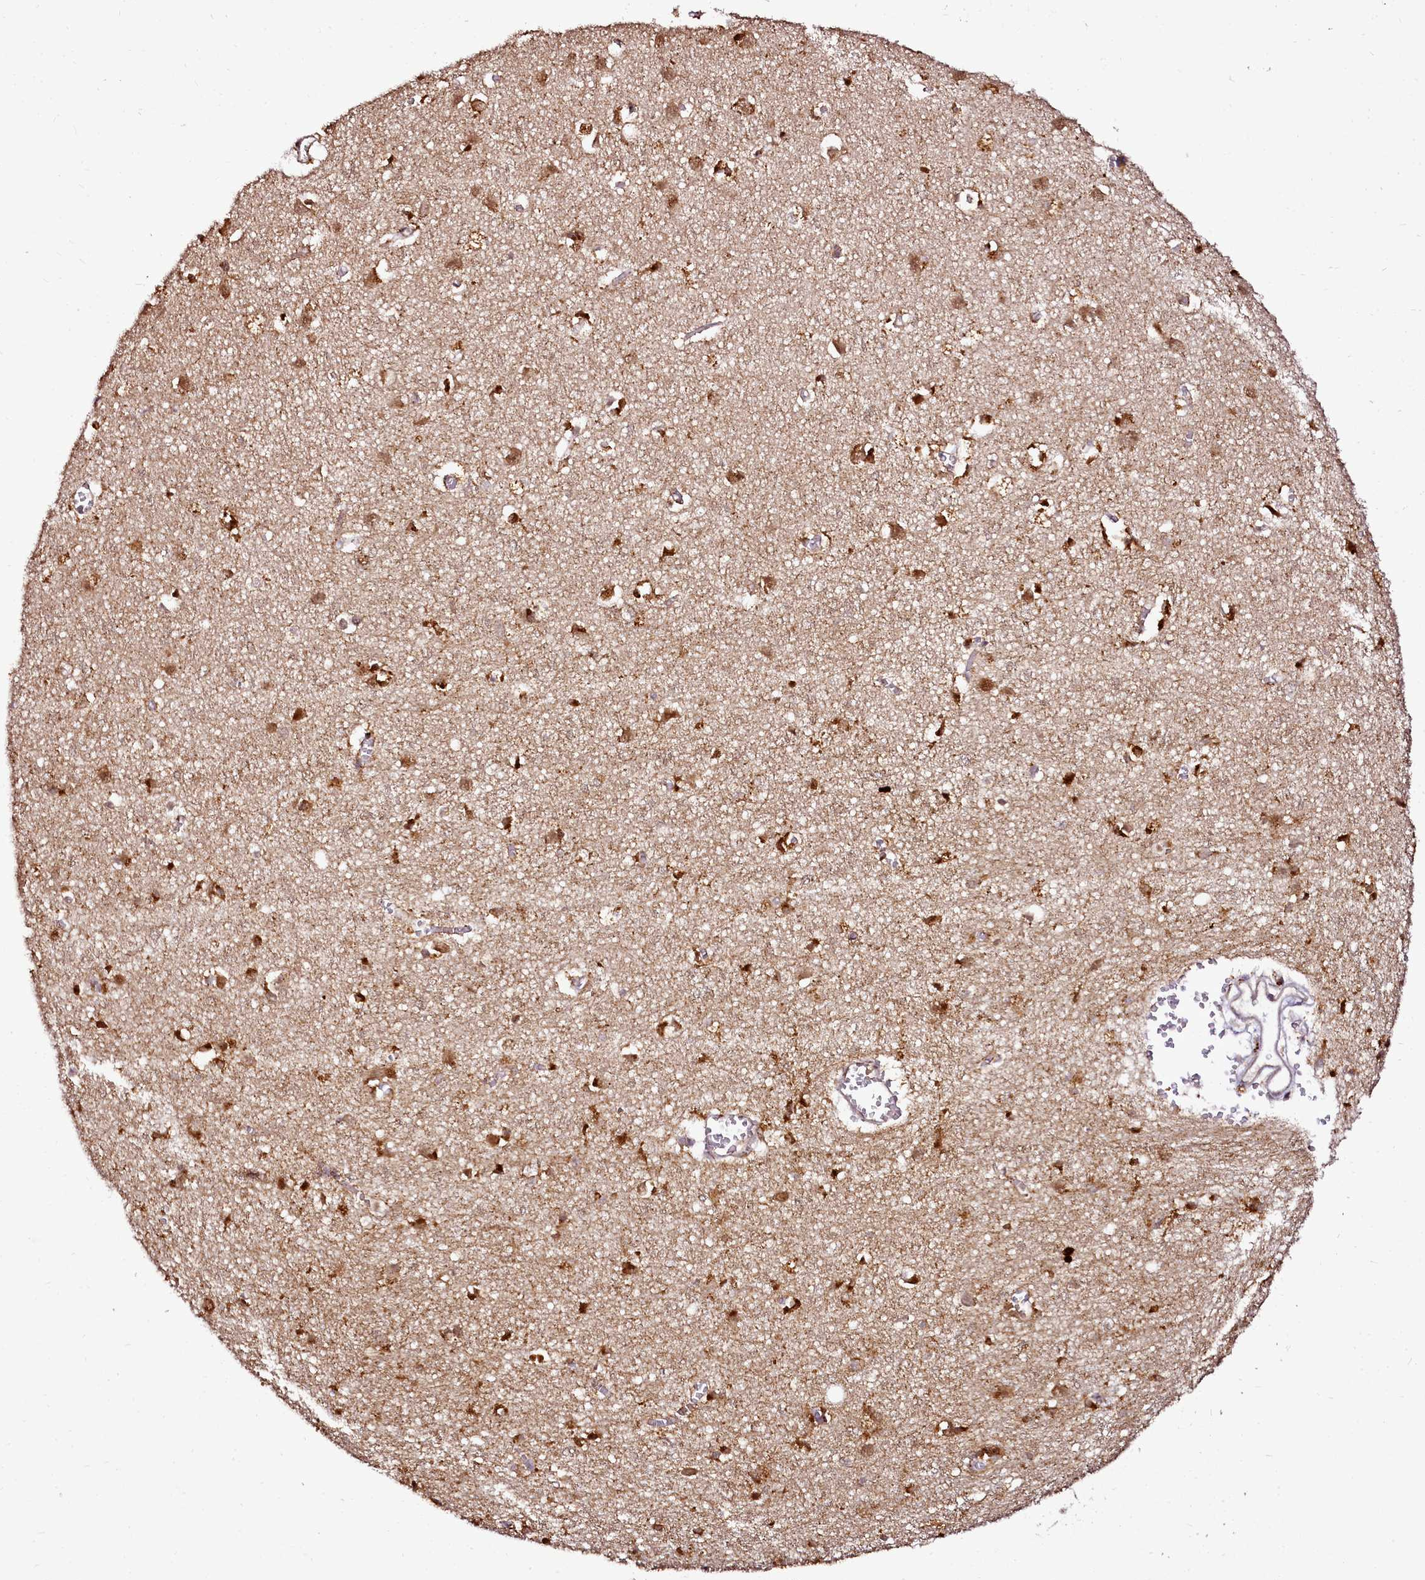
{"staining": {"intensity": "negative", "quantity": "none", "location": "none"}, "tissue": "cerebral cortex", "cell_type": "Endothelial cells", "image_type": "normal", "snomed": [{"axis": "morphology", "description": "Normal tissue, NOS"}, {"axis": "topography", "description": "Cerebral cortex"}], "caption": "Immunohistochemical staining of benign human cerebral cortex displays no significant staining in endothelial cells.", "gene": "EDIL3", "patient": {"sex": "female", "age": 64}}